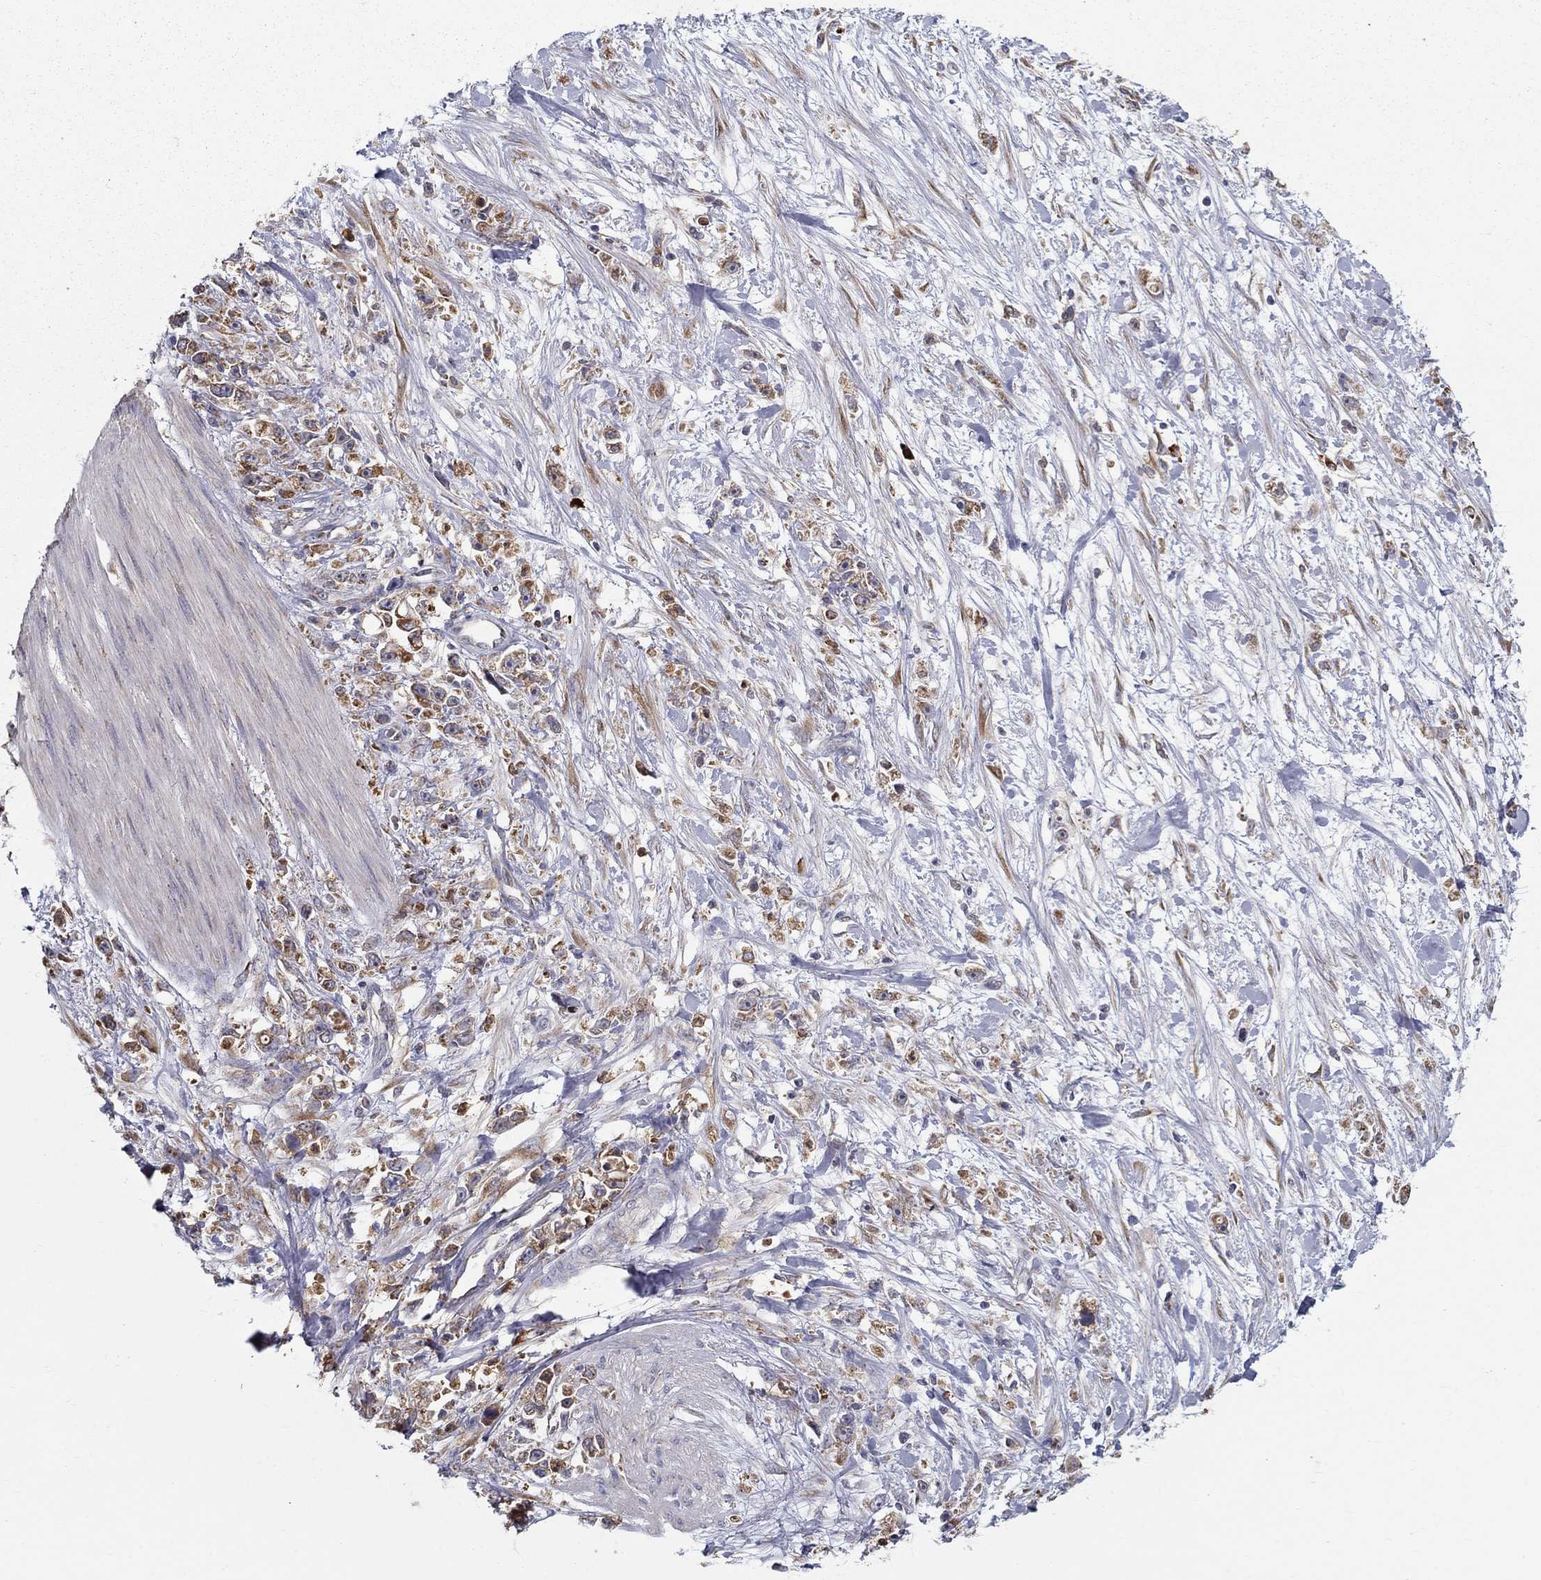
{"staining": {"intensity": "moderate", "quantity": ">75%", "location": "cytoplasmic/membranous"}, "tissue": "stomach cancer", "cell_type": "Tumor cells", "image_type": "cancer", "snomed": [{"axis": "morphology", "description": "Adenocarcinoma, NOS"}, {"axis": "topography", "description": "Stomach"}], "caption": "A medium amount of moderate cytoplasmic/membranous expression is identified in about >75% of tumor cells in adenocarcinoma (stomach) tissue. Ihc stains the protein of interest in brown and the nuclei are stained blue.", "gene": "PRDX4", "patient": {"sex": "female", "age": 59}}